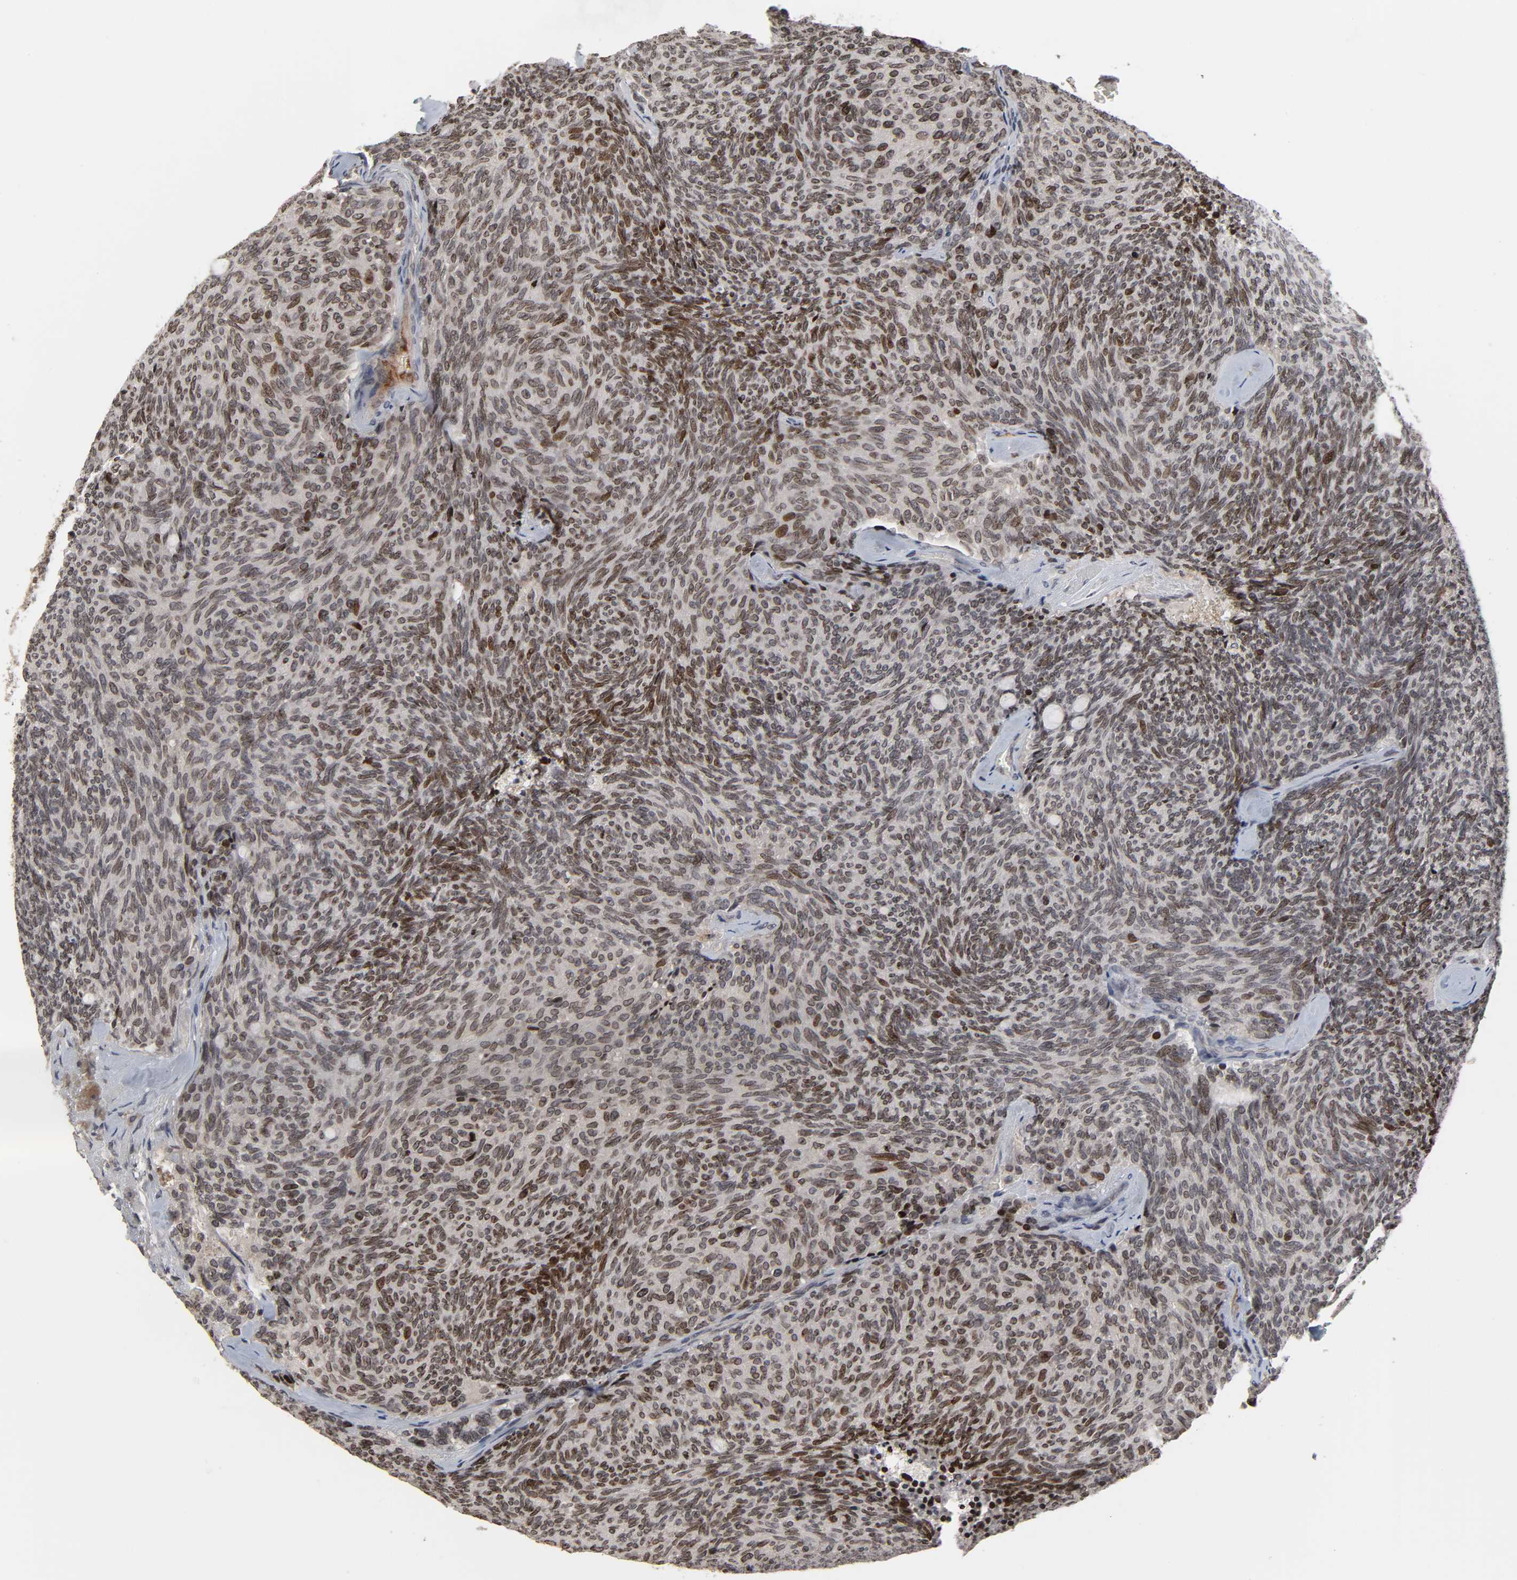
{"staining": {"intensity": "moderate", "quantity": ">75%", "location": "cytoplasmic/membranous,nuclear"}, "tissue": "carcinoid", "cell_type": "Tumor cells", "image_type": "cancer", "snomed": [{"axis": "morphology", "description": "Carcinoid, malignant, NOS"}, {"axis": "topography", "description": "Pancreas"}], "caption": "Immunohistochemistry (DAB) staining of human malignant carcinoid exhibits moderate cytoplasmic/membranous and nuclear protein expression in about >75% of tumor cells.", "gene": "CPN2", "patient": {"sex": "female", "age": 54}}